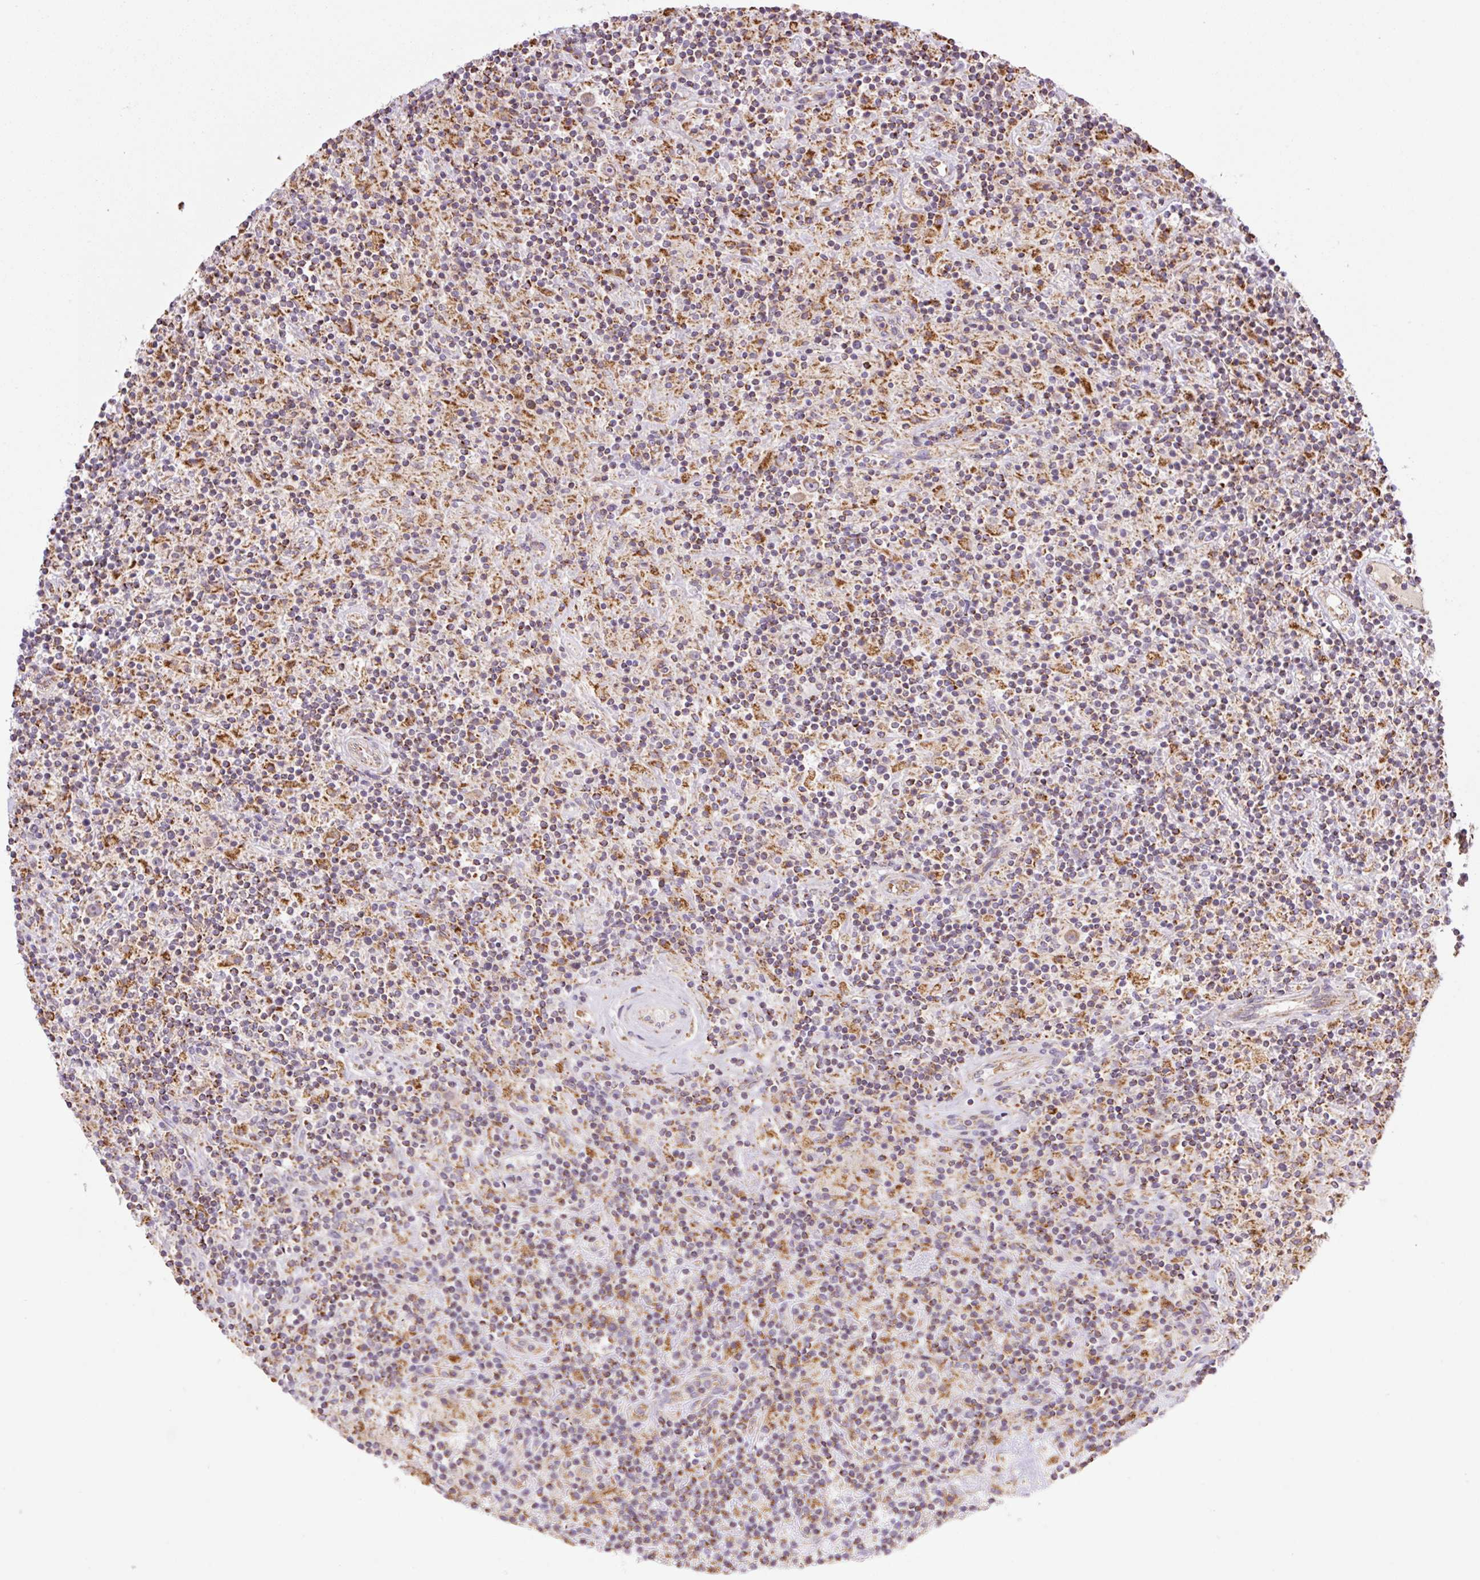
{"staining": {"intensity": "strong", "quantity": ">75%", "location": "cytoplasmic/membranous"}, "tissue": "lymphoma", "cell_type": "Tumor cells", "image_type": "cancer", "snomed": [{"axis": "morphology", "description": "Hodgkin's disease, NOS"}, {"axis": "topography", "description": "Lymph node"}], "caption": "Lymphoma stained with a brown dye reveals strong cytoplasmic/membranous positive positivity in about >75% of tumor cells.", "gene": "GOSR2", "patient": {"sex": "male", "age": 70}}